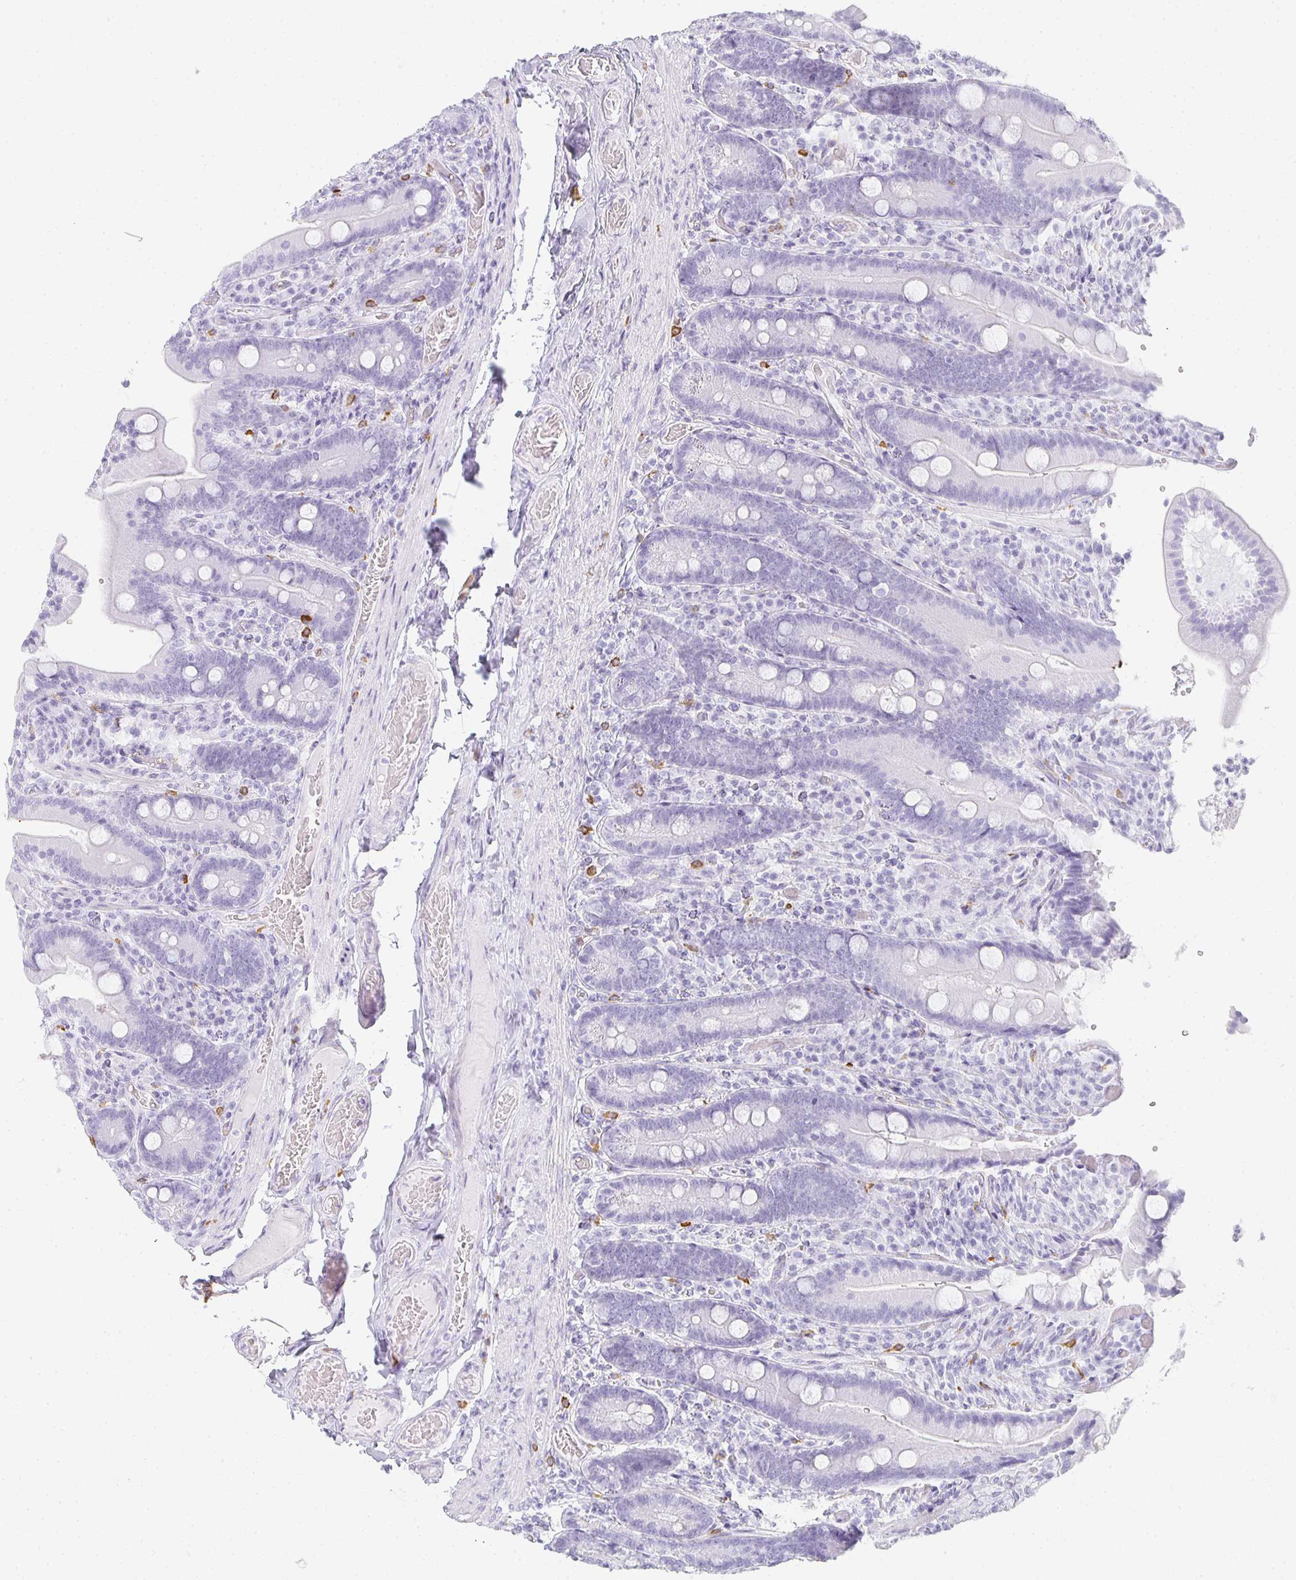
{"staining": {"intensity": "negative", "quantity": "none", "location": "none"}, "tissue": "duodenum", "cell_type": "Glandular cells", "image_type": "normal", "snomed": [{"axis": "morphology", "description": "Normal tissue, NOS"}, {"axis": "topography", "description": "Duodenum"}], "caption": "Glandular cells are negative for brown protein staining in normal duodenum. (Stains: DAB (3,3'-diaminobenzidine) IHC with hematoxylin counter stain, Microscopy: brightfield microscopy at high magnification).", "gene": "TPSD1", "patient": {"sex": "female", "age": 62}}